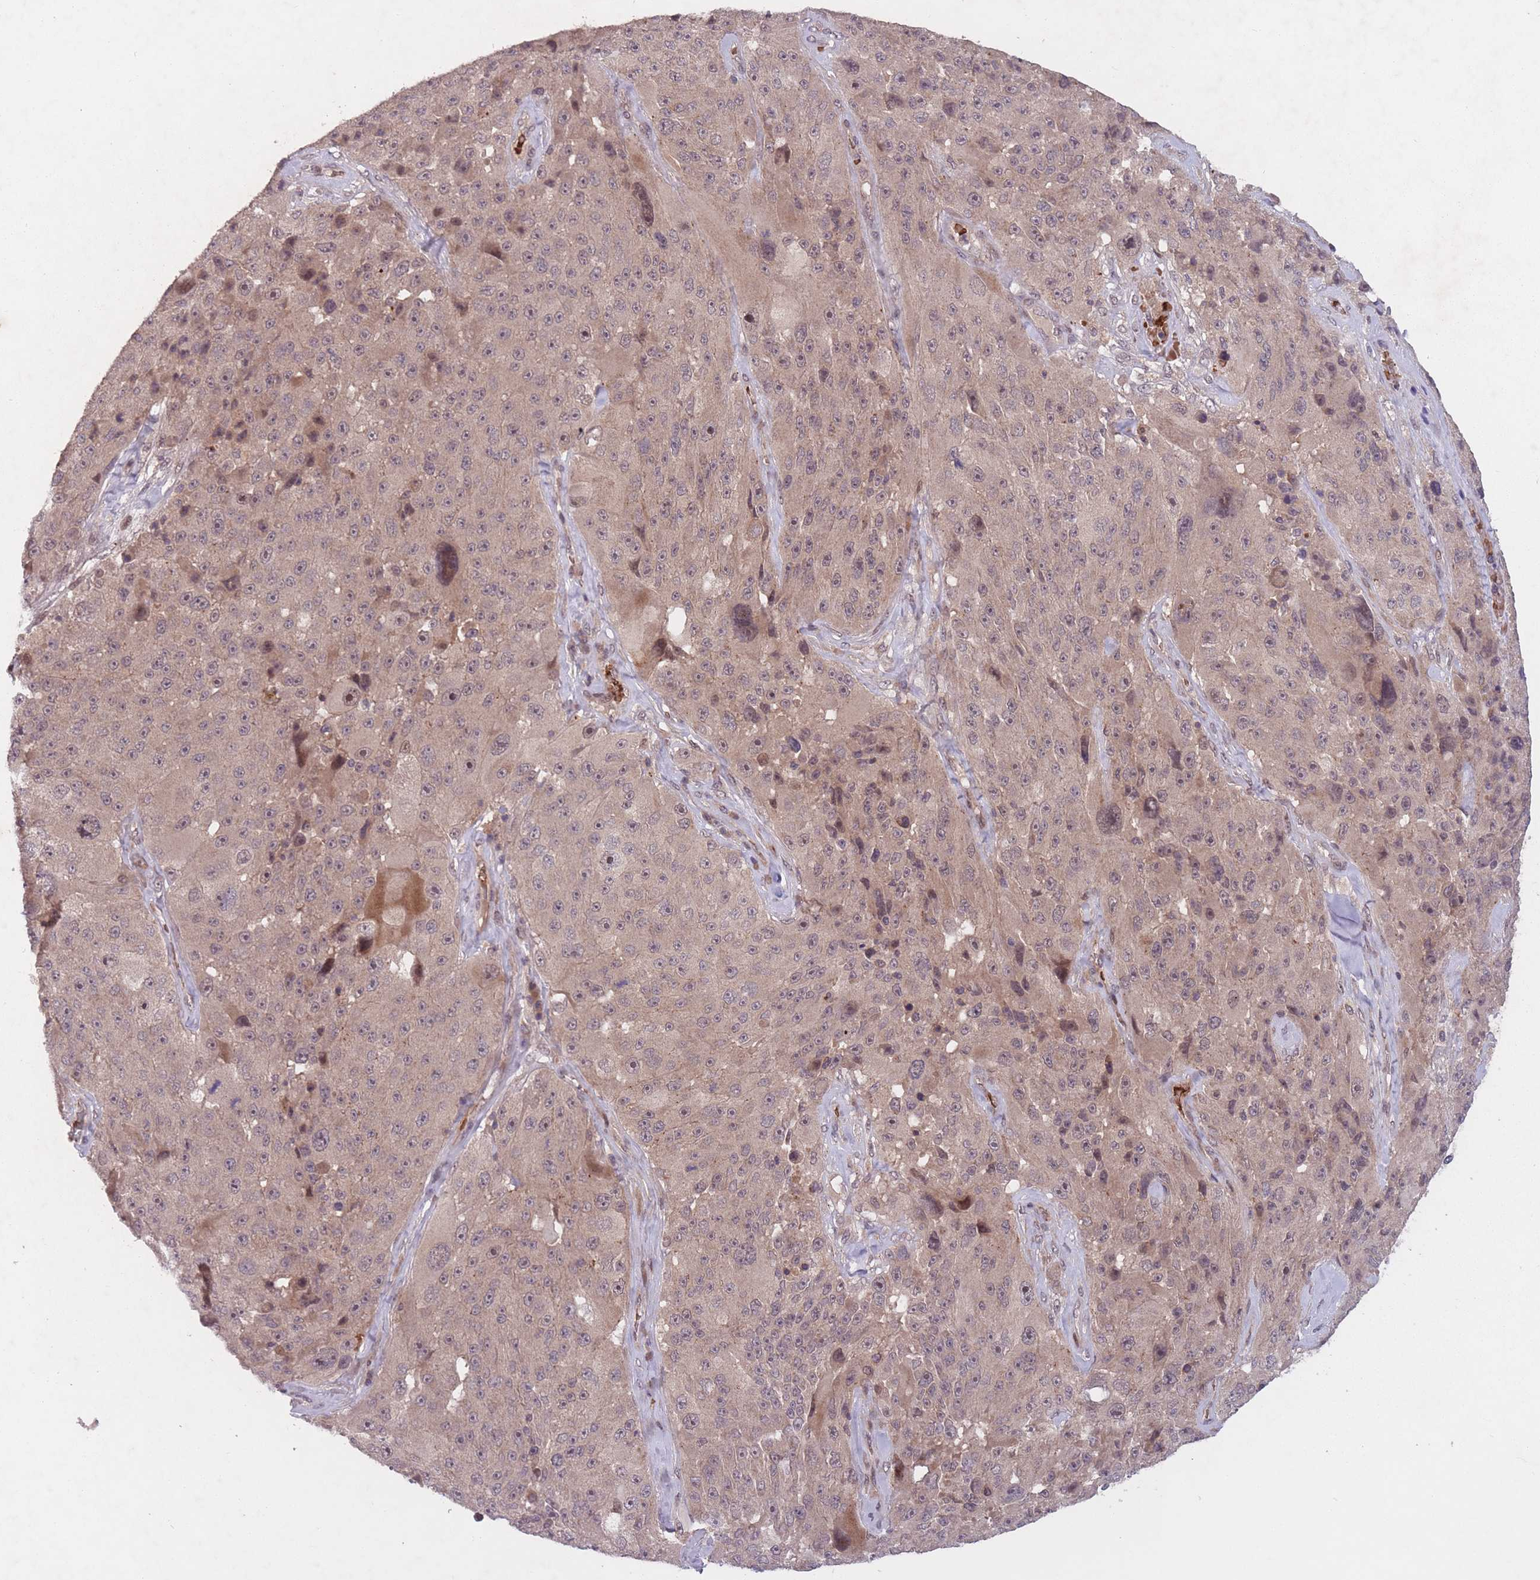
{"staining": {"intensity": "weak", "quantity": "25%-75%", "location": "cytoplasmic/membranous,nuclear"}, "tissue": "melanoma", "cell_type": "Tumor cells", "image_type": "cancer", "snomed": [{"axis": "morphology", "description": "Malignant melanoma, Metastatic site"}, {"axis": "topography", "description": "Lymph node"}], "caption": "An immunohistochemistry (IHC) histopathology image of neoplastic tissue is shown. Protein staining in brown shows weak cytoplasmic/membranous and nuclear positivity in malignant melanoma (metastatic site) within tumor cells.", "gene": "SECTM1", "patient": {"sex": "male", "age": 62}}